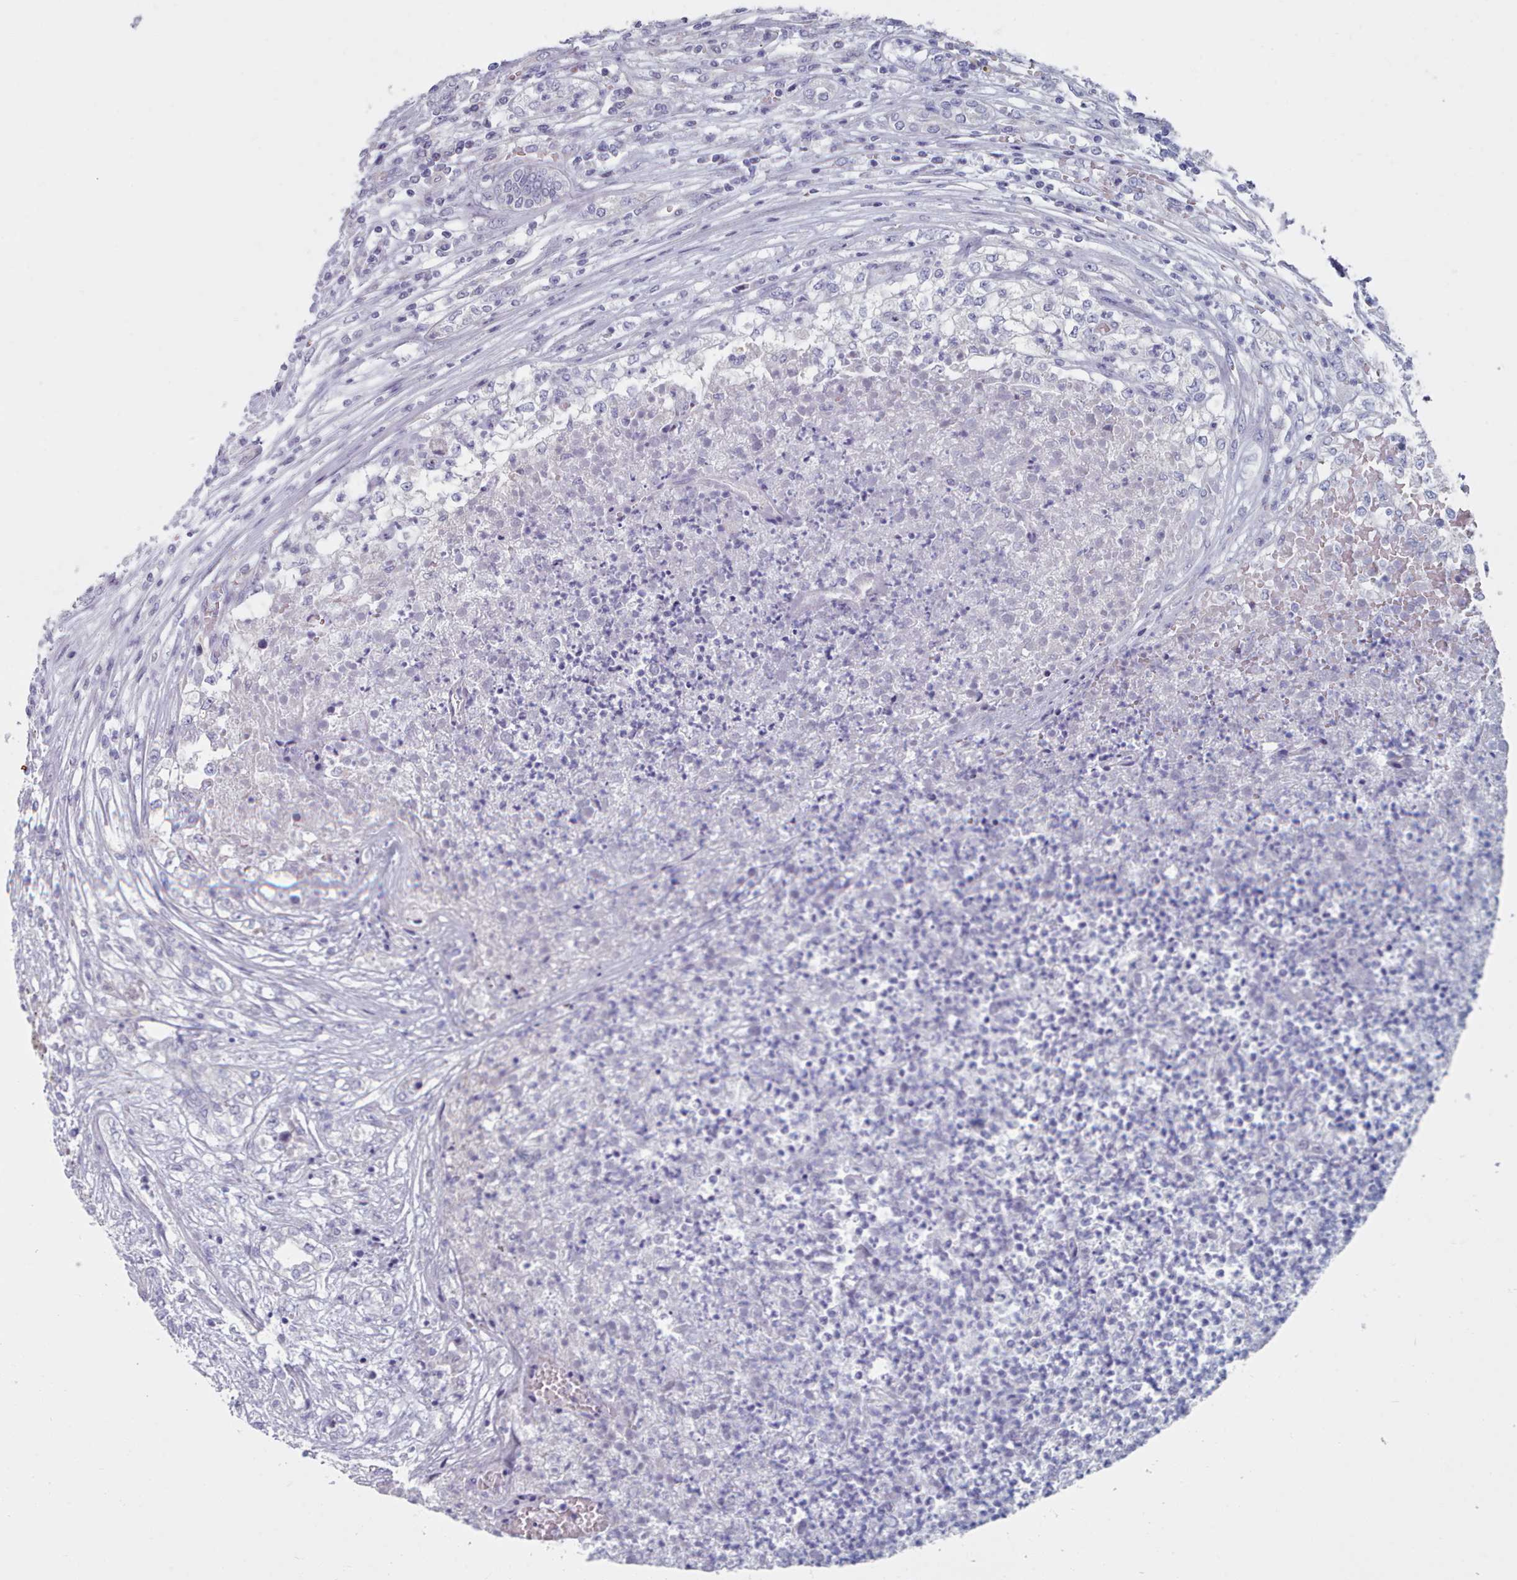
{"staining": {"intensity": "negative", "quantity": "none", "location": "none"}, "tissue": "renal cancer", "cell_type": "Tumor cells", "image_type": "cancer", "snomed": [{"axis": "morphology", "description": "Adenocarcinoma, NOS"}, {"axis": "topography", "description": "Kidney"}], "caption": "High magnification brightfield microscopy of adenocarcinoma (renal) stained with DAB (brown) and counterstained with hematoxylin (blue): tumor cells show no significant positivity. Nuclei are stained in blue.", "gene": "HAO1", "patient": {"sex": "female", "age": 54}}